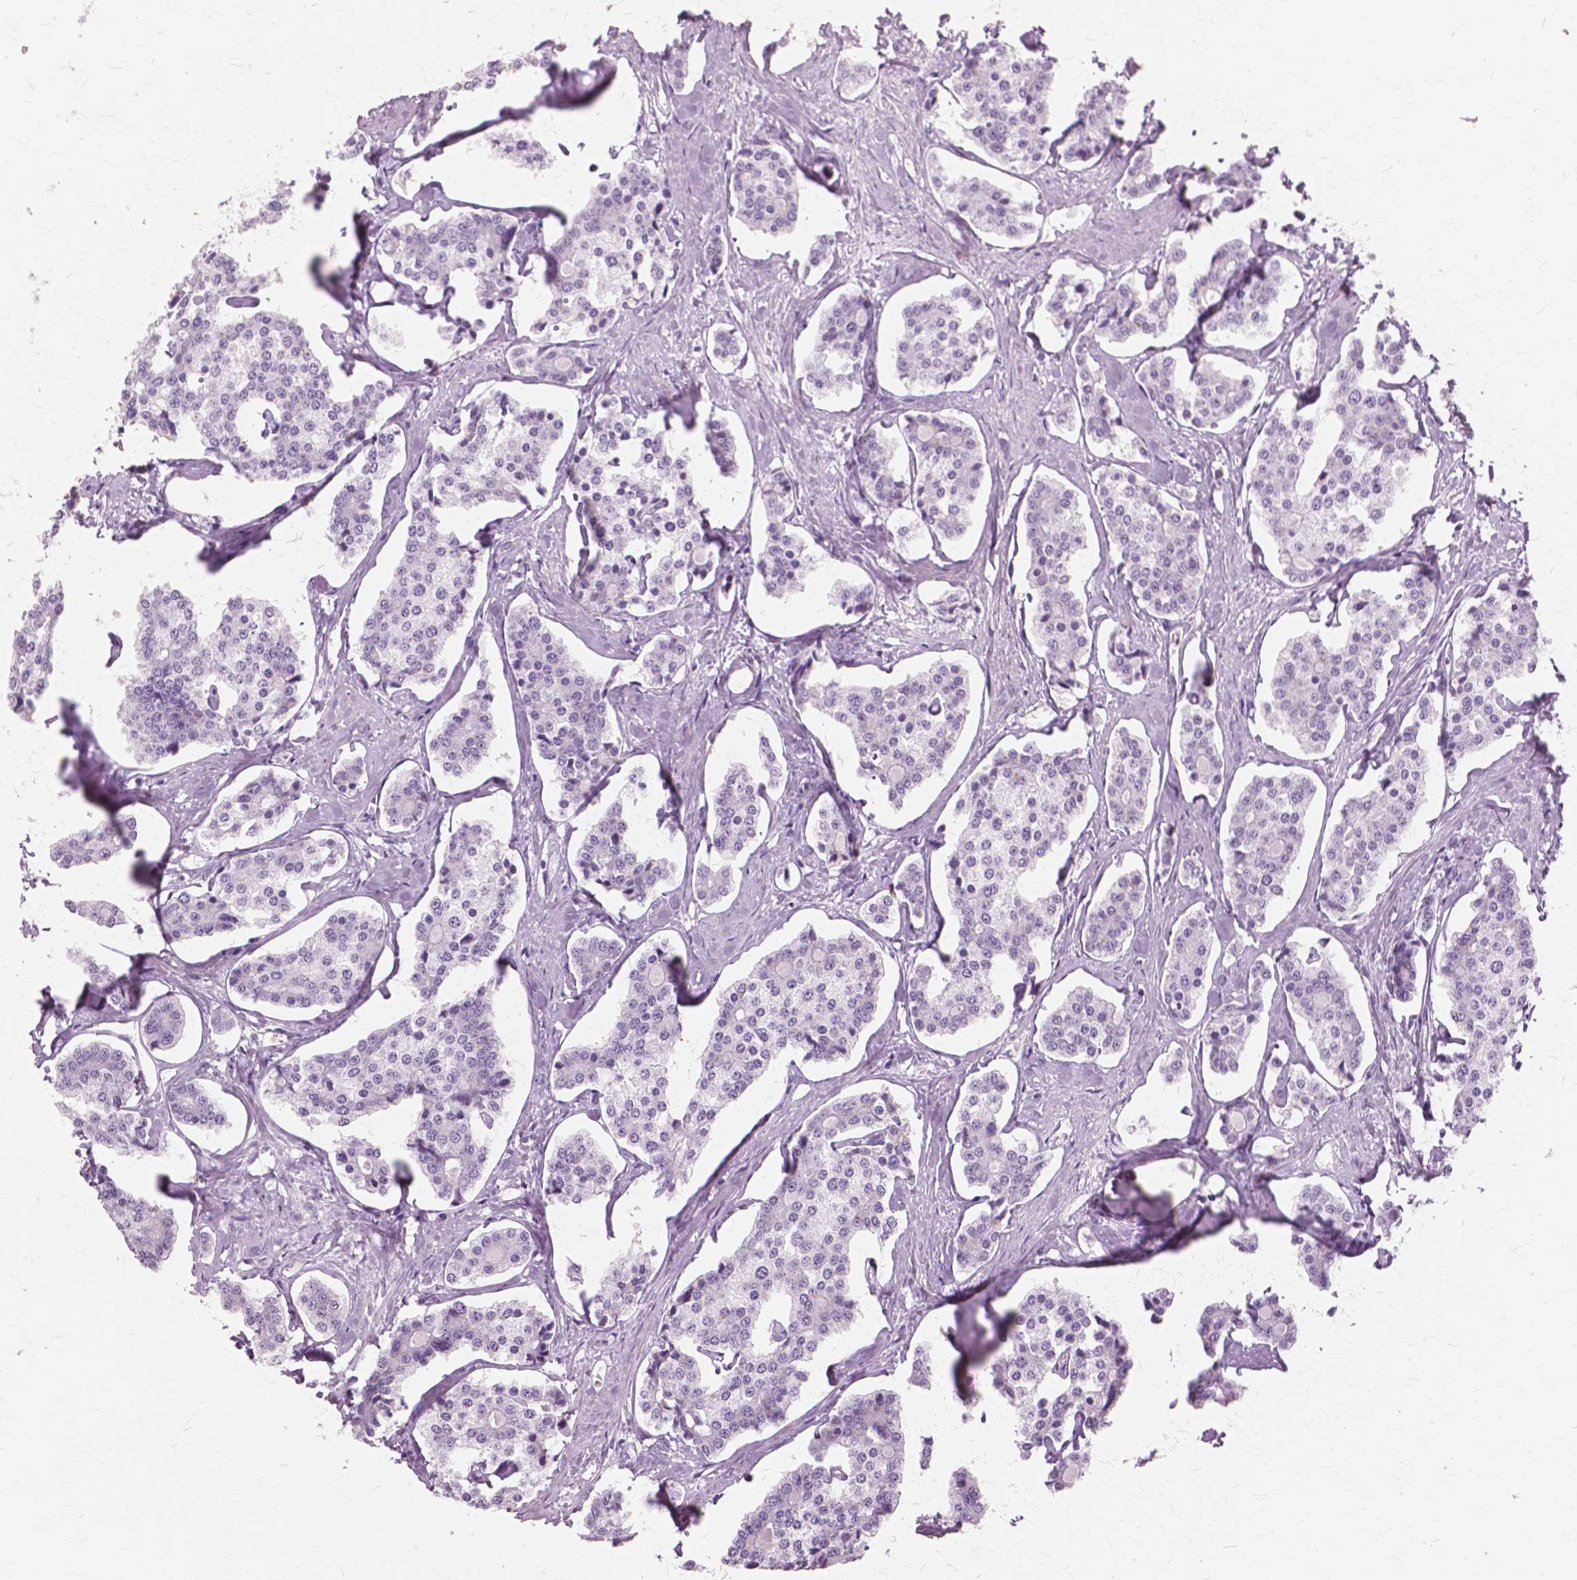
{"staining": {"intensity": "negative", "quantity": "none", "location": "none"}, "tissue": "carcinoid", "cell_type": "Tumor cells", "image_type": "cancer", "snomed": [{"axis": "morphology", "description": "Carcinoid, malignant, NOS"}, {"axis": "topography", "description": "Small intestine"}], "caption": "Tumor cells are negative for brown protein staining in carcinoid.", "gene": "SFTPD", "patient": {"sex": "female", "age": 65}}